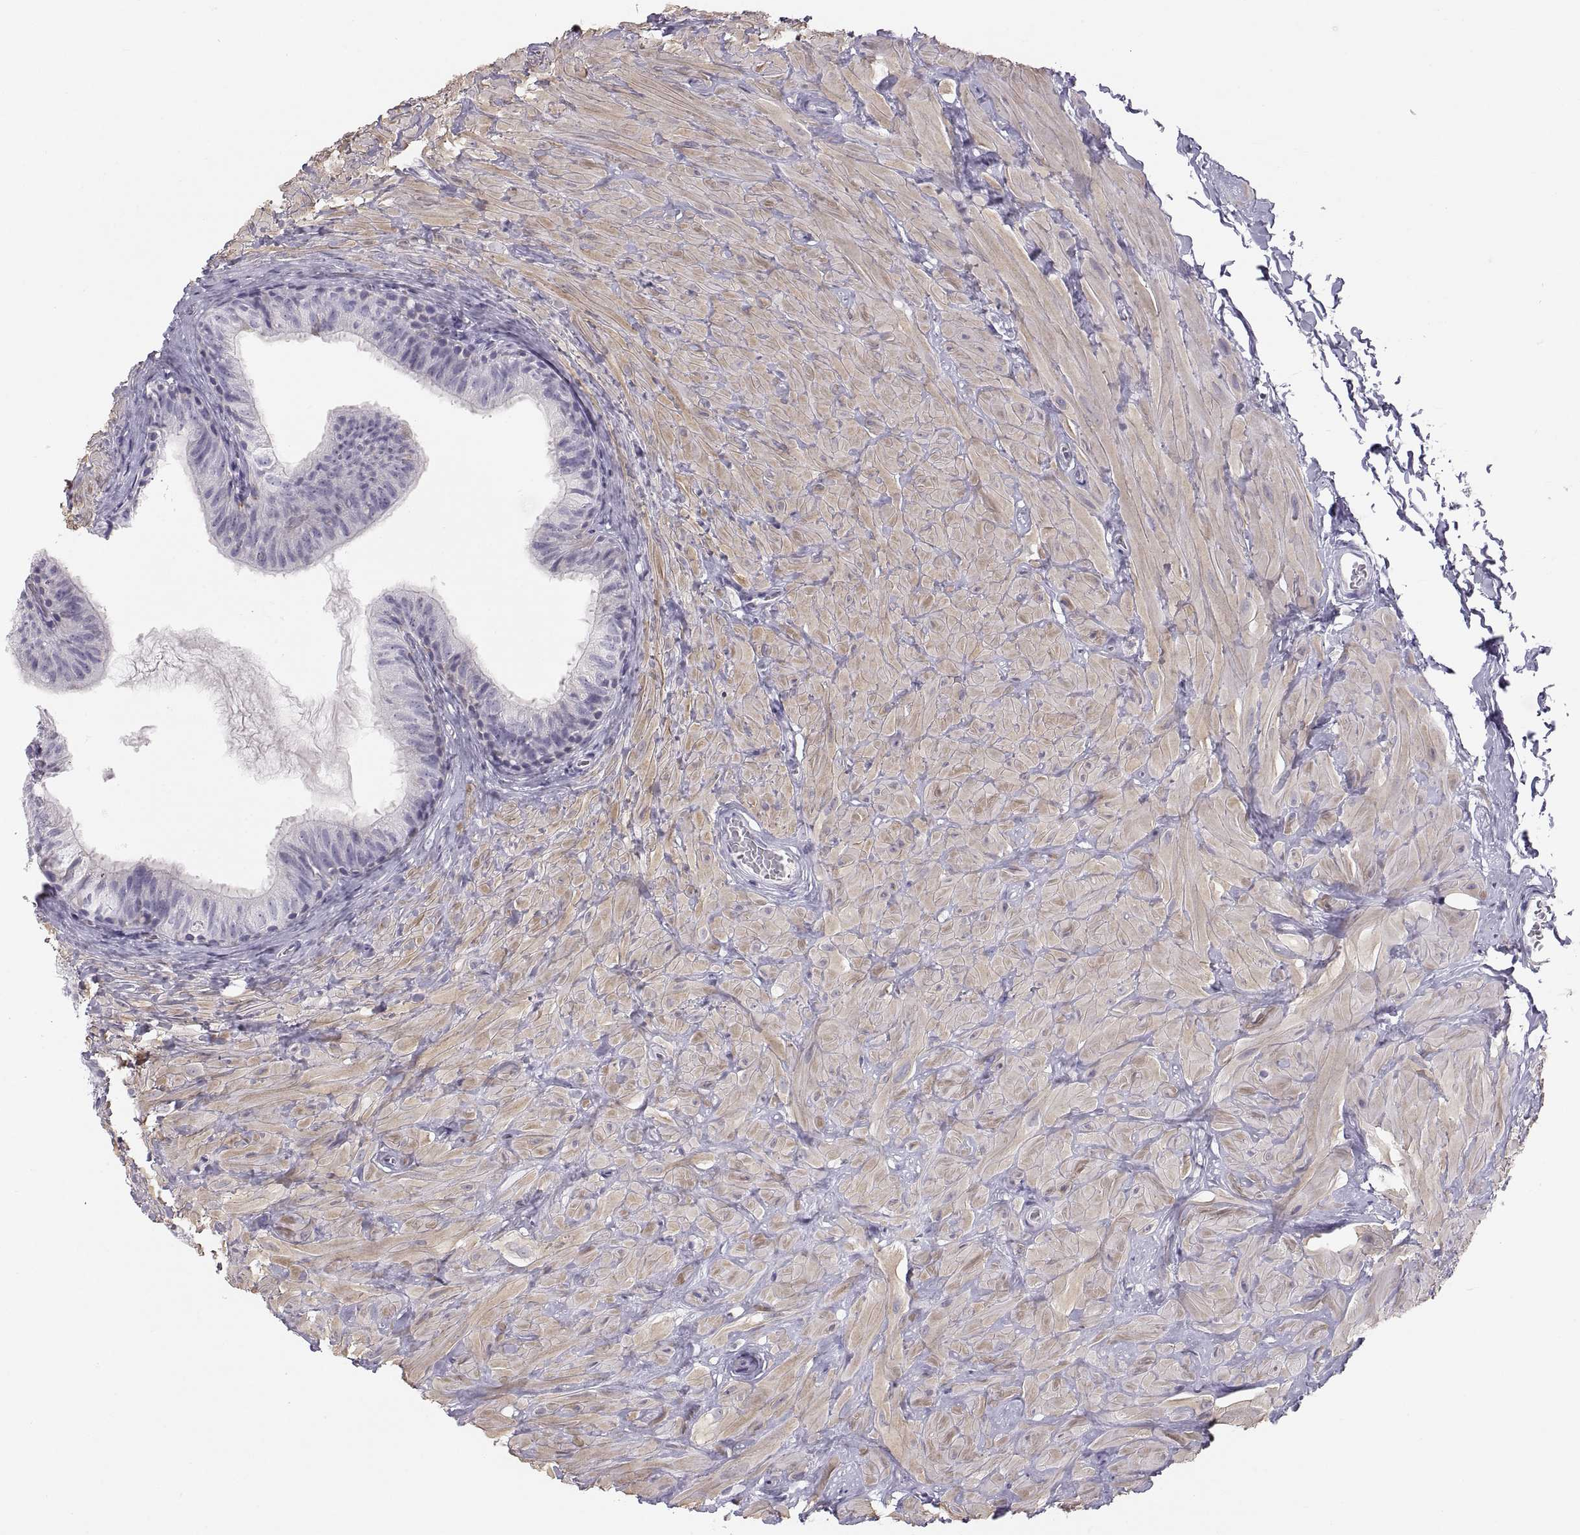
{"staining": {"intensity": "negative", "quantity": "none", "location": "none"}, "tissue": "epididymis", "cell_type": "Glandular cells", "image_type": "normal", "snomed": [{"axis": "morphology", "description": "Normal tissue, NOS"}, {"axis": "topography", "description": "Epididymis"}, {"axis": "topography", "description": "Vas deferens"}], "caption": "Immunohistochemical staining of benign epididymis shows no significant positivity in glandular cells. (Stains: DAB (3,3'-diaminobenzidine) immunohistochemistry with hematoxylin counter stain, Microscopy: brightfield microscopy at high magnification).", "gene": "COL9A3", "patient": {"sex": "male", "age": 23}}